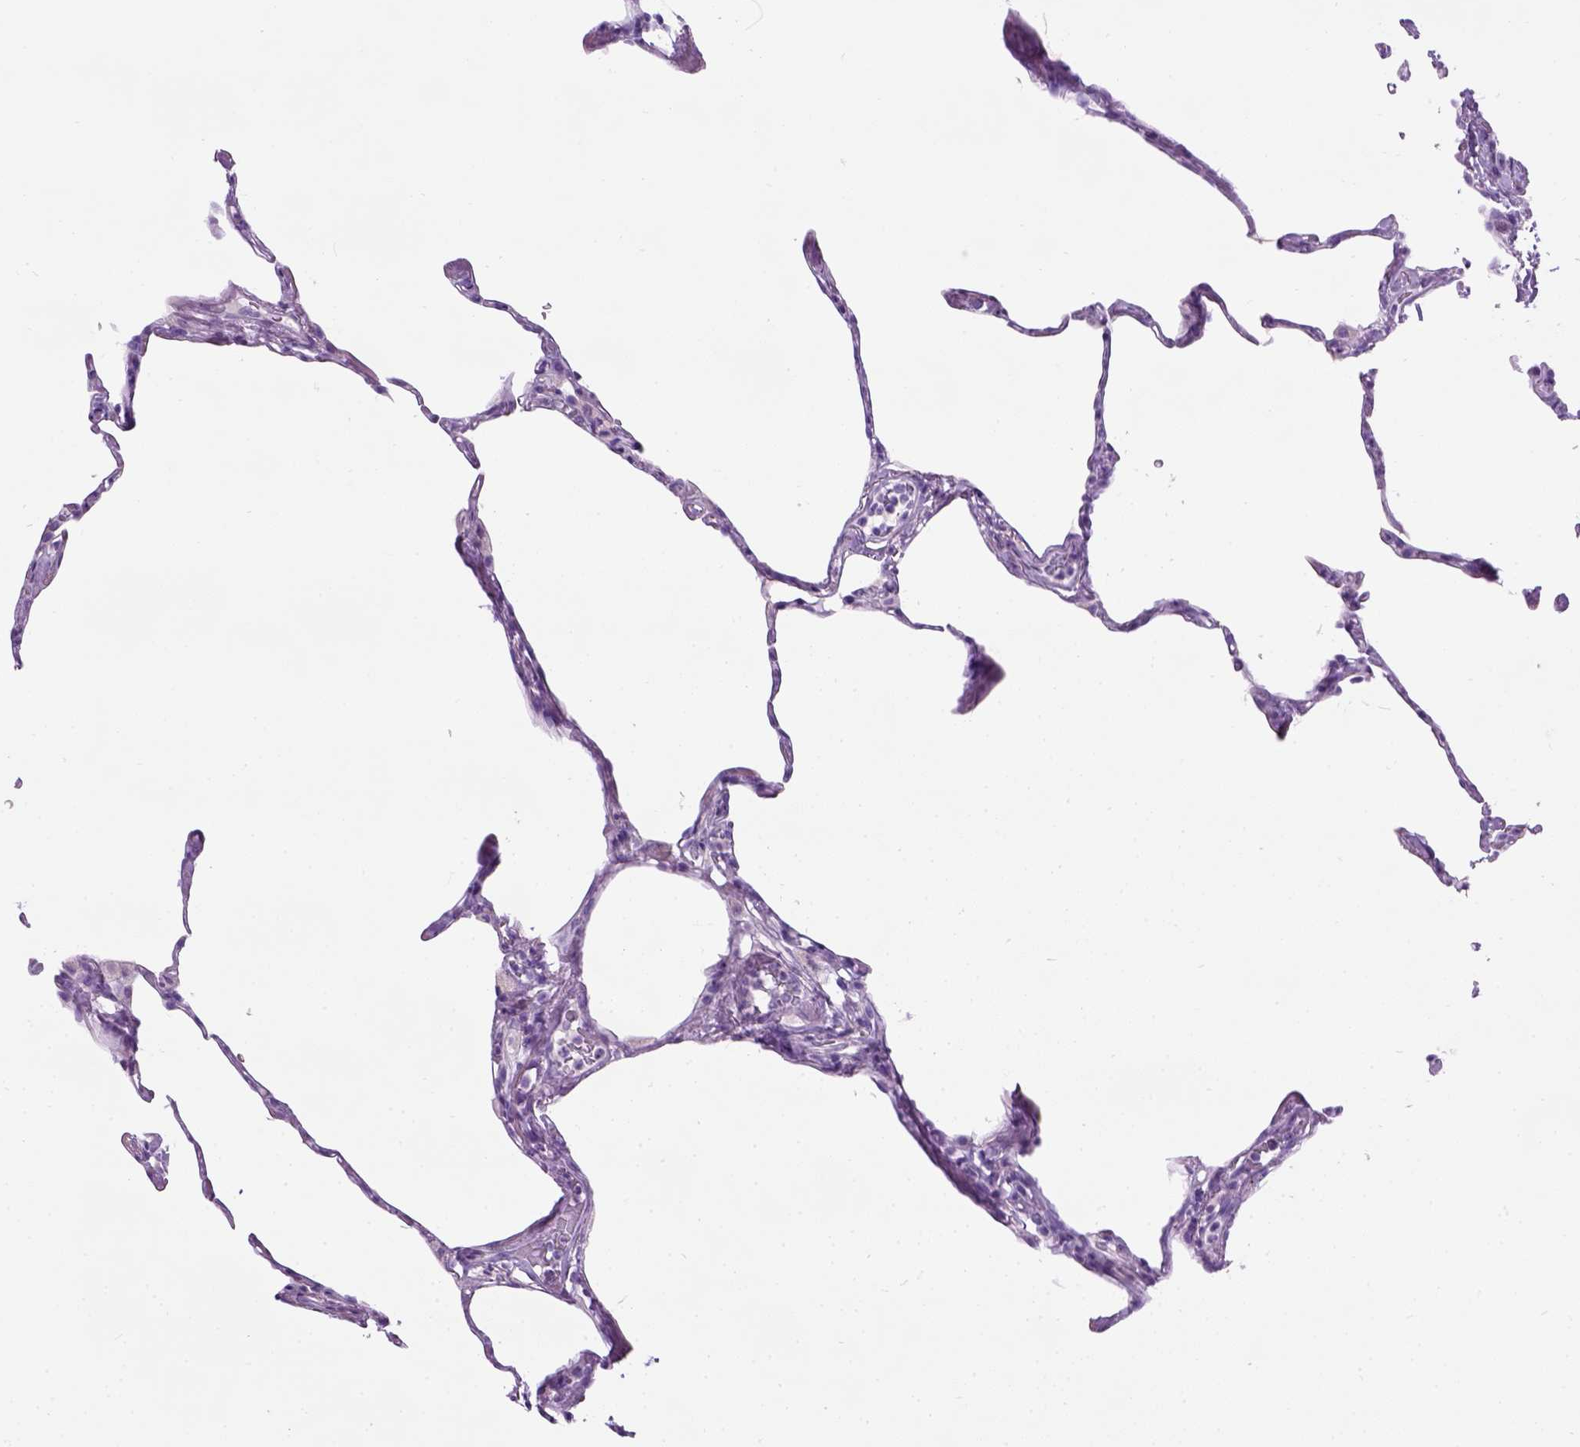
{"staining": {"intensity": "negative", "quantity": "none", "location": "none"}, "tissue": "lung", "cell_type": "Alveolar cells", "image_type": "normal", "snomed": [{"axis": "morphology", "description": "Normal tissue, NOS"}, {"axis": "topography", "description": "Lung"}], "caption": "A high-resolution image shows IHC staining of benign lung, which shows no significant staining in alveolar cells.", "gene": "GABRB2", "patient": {"sex": "male", "age": 65}}